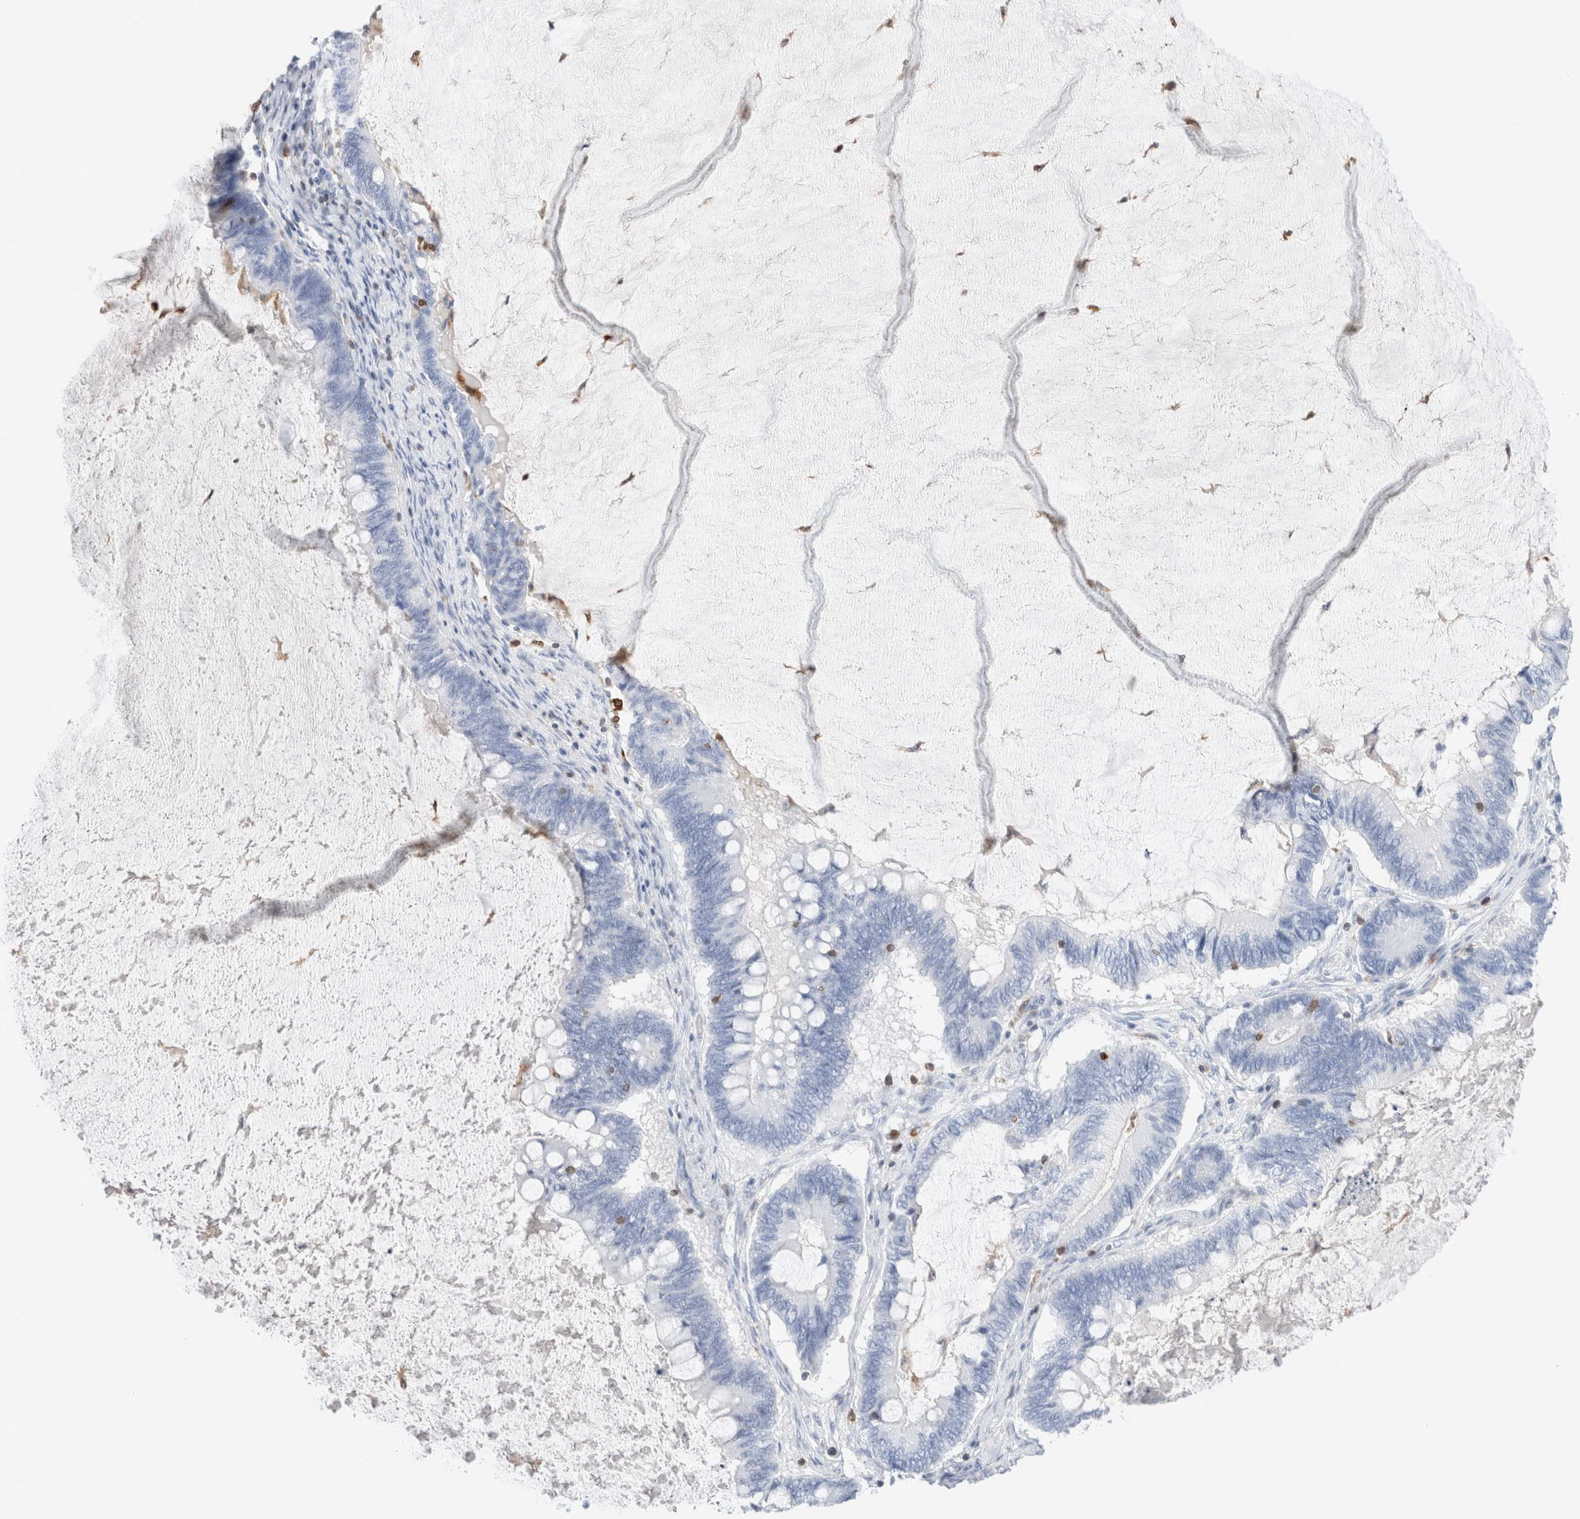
{"staining": {"intensity": "negative", "quantity": "none", "location": "none"}, "tissue": "ovarian cancer", "cell_type": "Tumor cells", "image_type": "cancer", "snomed": [{"axis": "morphology", "description": "Cystadenocarcinoma, mucinous, NOS"}, {"axis": "topography", "description": "Ovary"}], "caption": "Tumor cells show no significant staining in ovarian cancer. The staining was performed using DAB to visualize the protein expression in brown, while the nuclei were stained in blue with hematoxylin (Magnification: 20x).", "gene": "ALOX5AP", "patient": {"sex": "female", "age": 61}}